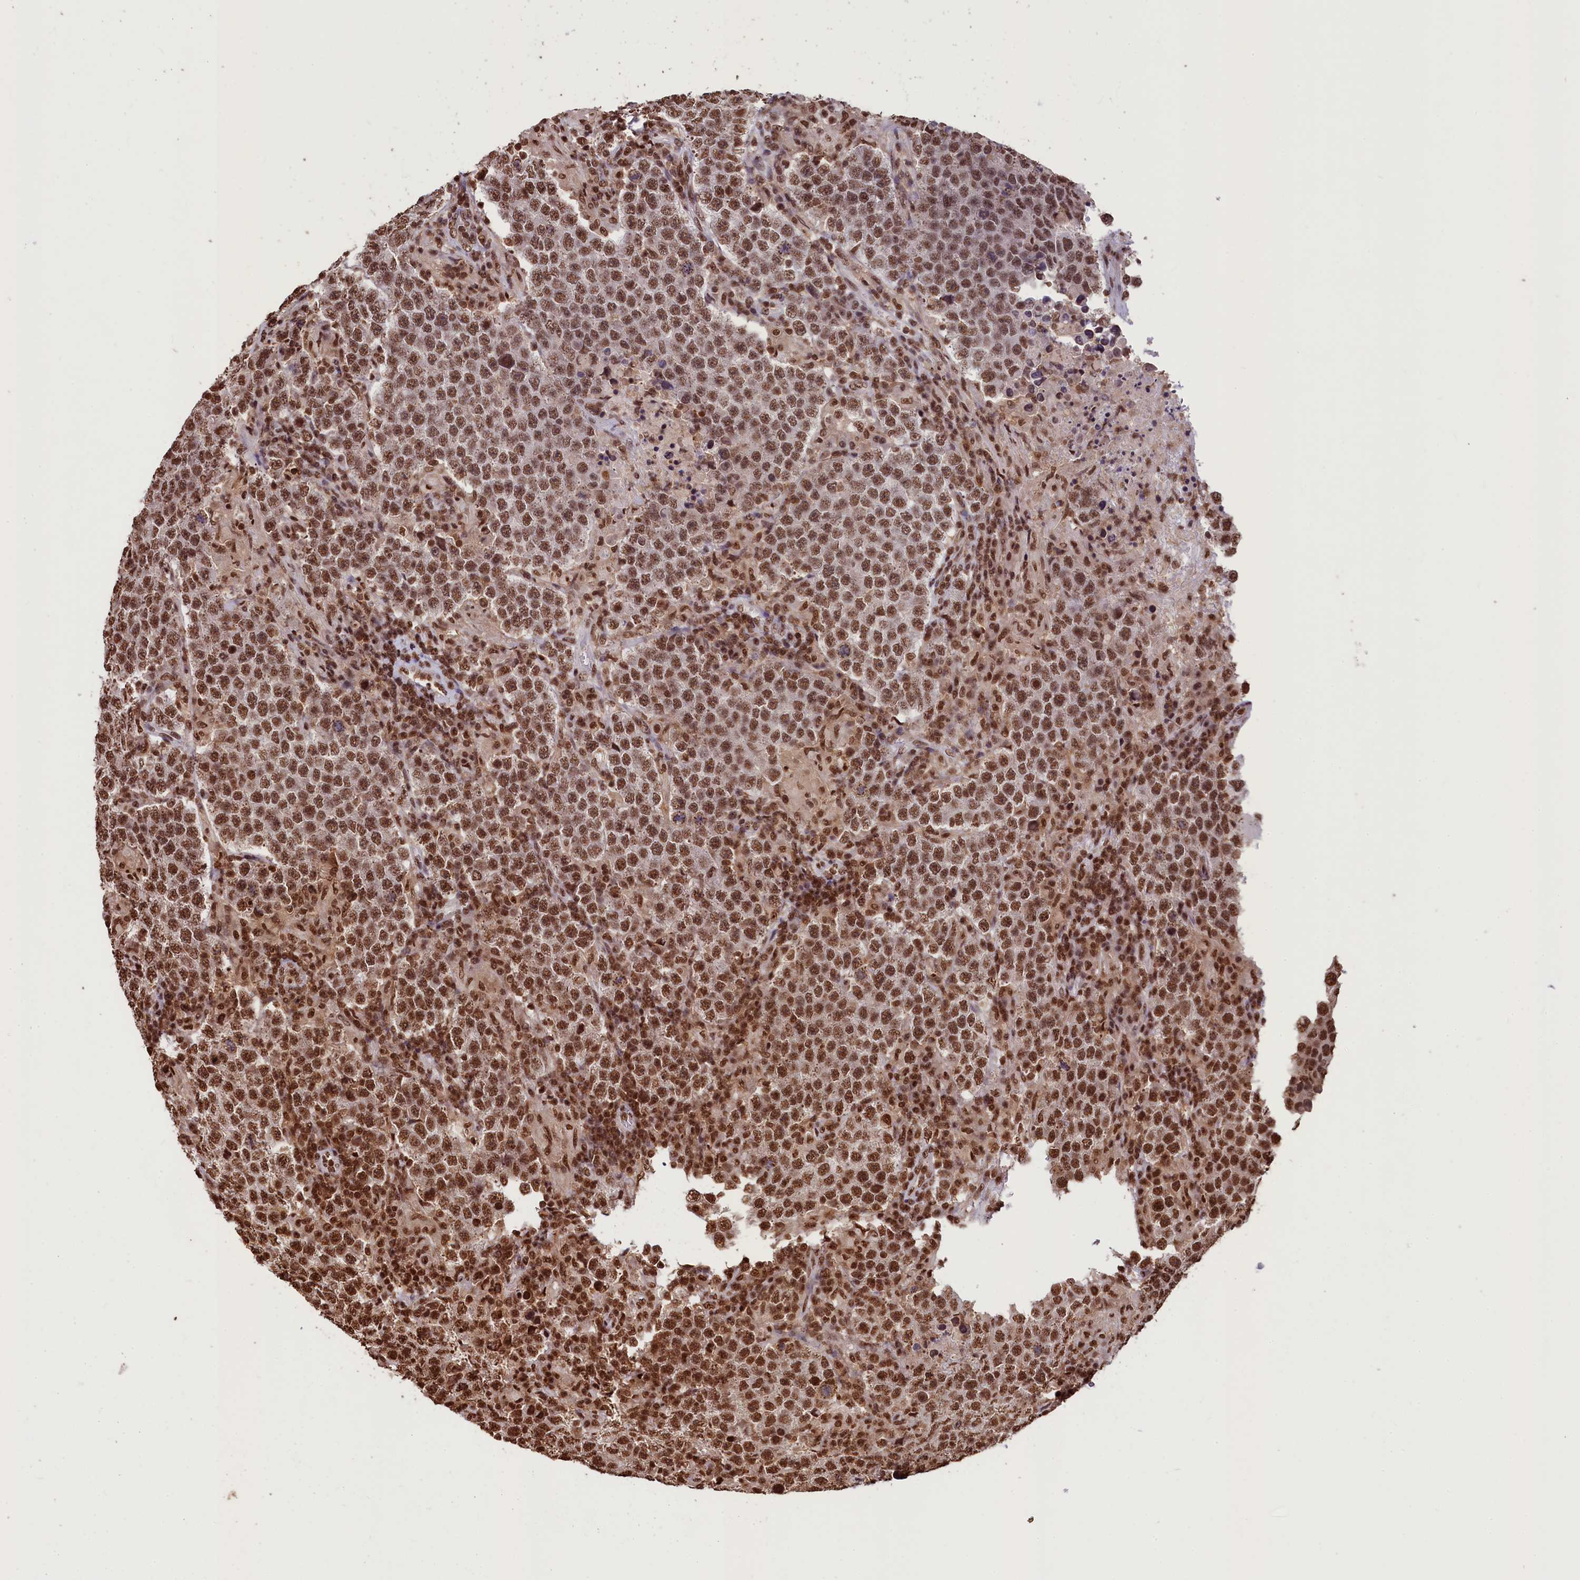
{"staining": {"intensity": "strong", "quantity": ">75%", "location": "nuclear"}, "tissue": "testis cancer", "cell_type": "Tumor cells", "image_type": "cancer", "snomed": [{"axis": "morphology", "description": "Normal tissue, NOS"}, {"axis": "morphology", "description": "Urothelial carcinoma, High grade"}, {"axis": "morphology", "description": "Seminoma, NOS"}, {"axis": "morphology", "description": "Carcinoma, Embryonal, NOS"}, {"axis": "topography", "description": "Urinary bladder"}, {"axis": "topography", "description": "Testis"}], "caption": "The photomicrograph shows immunohistochemical staining of testis cancer. There is strong nuclear positivity is identified in approximately >75% of tumor cells.", "gene": "SNRPD2", "patient": {"sex": "male", "age": 41}}